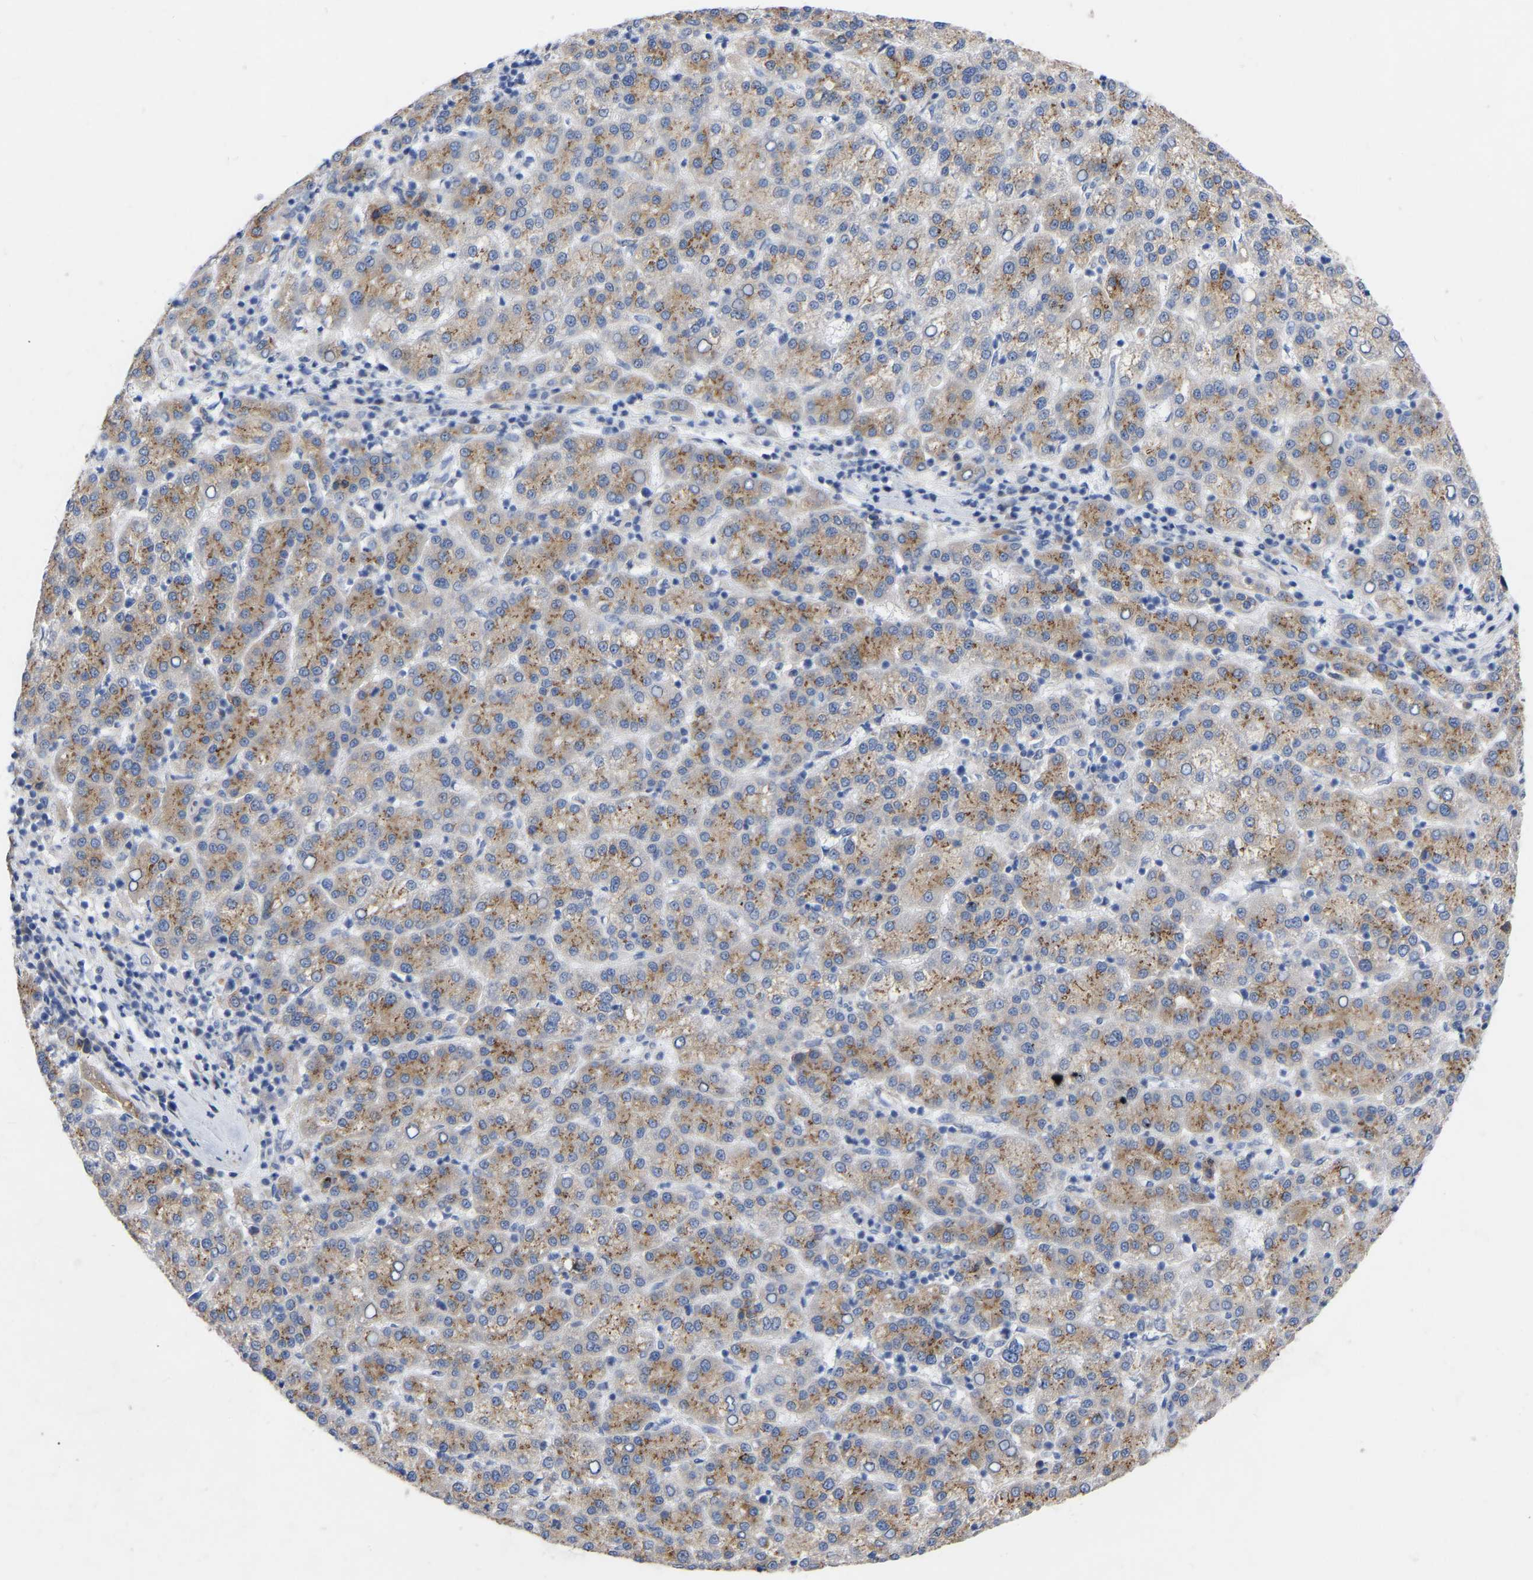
{"staining": {"intensity": "moderate", "quantity": ">75%", "location": "cytoplasmic/membranous"}, "tissue": "liver cancer", "cell_type": "Tumor cells", "image_type": "cancer", "snomed": [{"axis": "morphology", "description": "Carcinoma, Hepatocellular, NOS"}, {"axis": "topography", "description": "Liver"}], "caption": "This is an image of immunohistochemistry (IHC) staining of liver hepatocellular carcinoma, which shows moderate positivity in the cytoplasmic/membranous of tumor cells.", "gene": "STRIP2", "patient": {"sex": "female", "age": 58}}